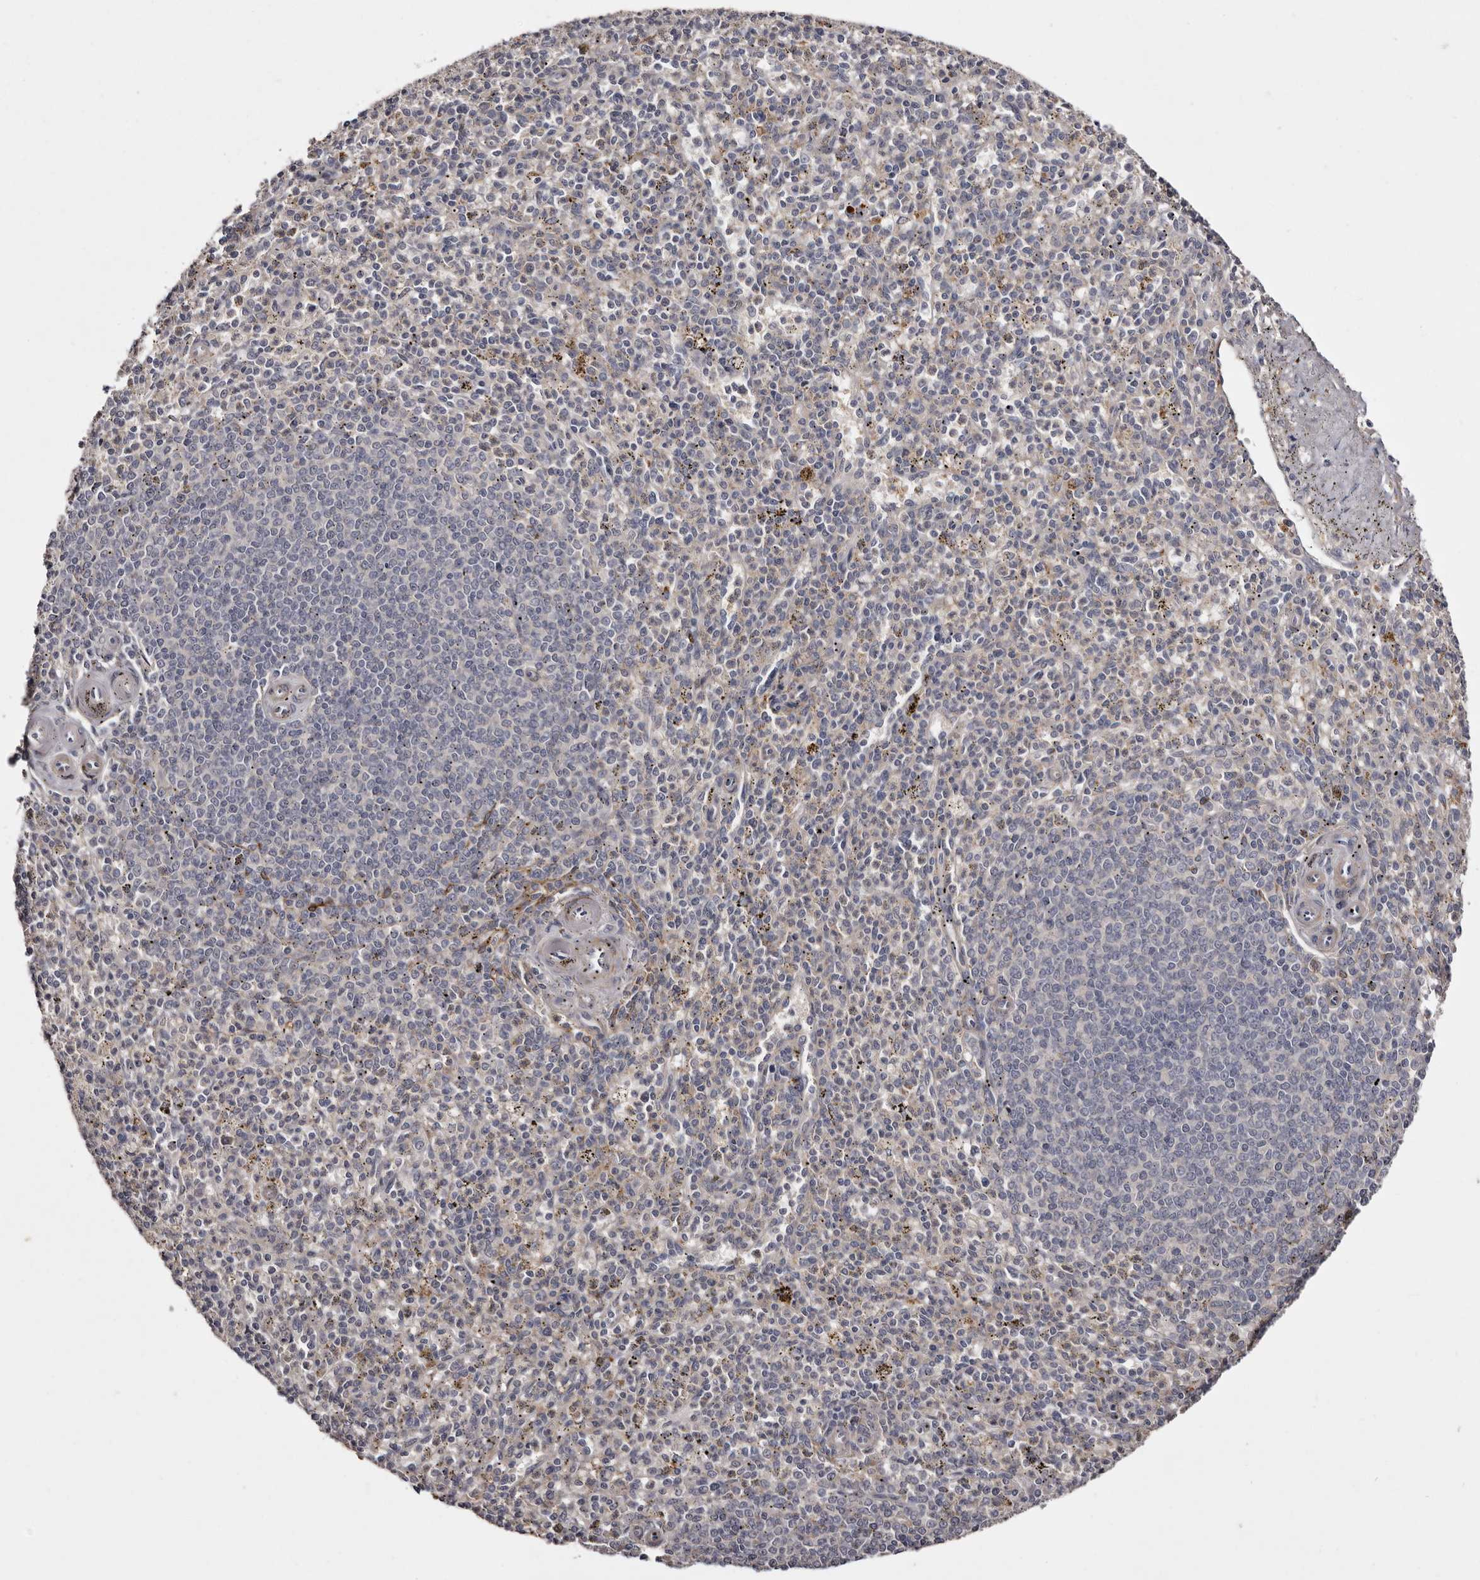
{"staining": {"intensity": "negative", "quantity": "none", "location": "none"}, "tissue": "spleen", "cell_type": "Cells in red pulp", "image_type": "normal", "snomed": [{"axis": "morphology", "description": "Normal tissue, NOS"}, {"axis": "topography", "description": "Spleen"}], "caption": "This is an immunohistochemistry image of normal spleen. There is no positivity in cells in red pulp.", "gene": "CYP1B1", "patient": {"sex": "male", "age": 72}}